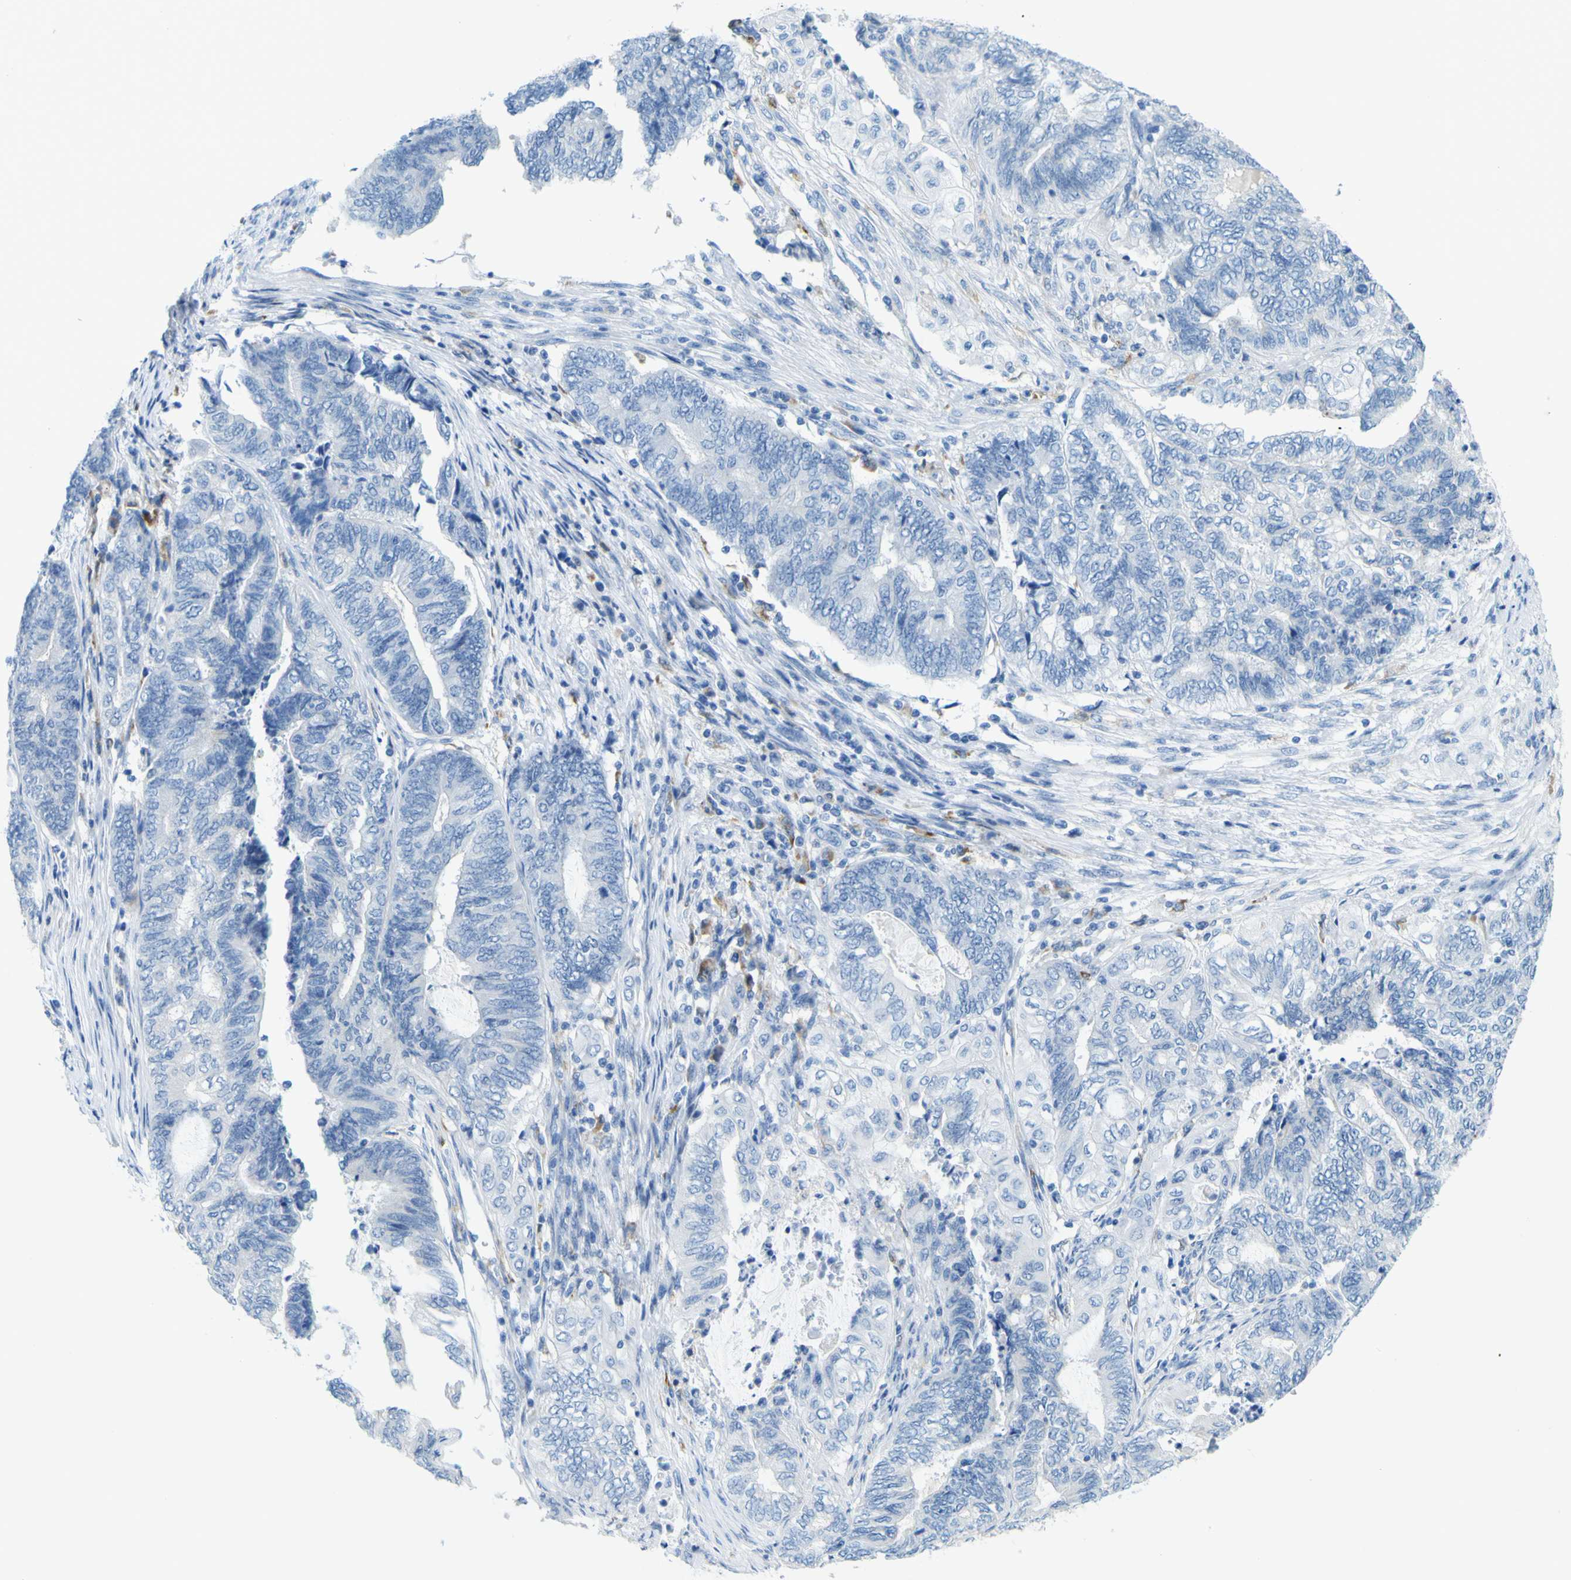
{"staining": {"intensity": "negative", "quantity": "none", "location": "none"}, "tissue": "endometrial cancer", "cell_type": "Tumor cells", "image_type": "cancer", "snomed": [{"axis": "morphology", "description": "Adenocarcinoma, NOS"}, {"axis": "topography", "description": "Uterus"}, {"axis": "topography", "description": "Endometrium"}], "caption": "The immunohistochemistry micrograph has no significant positivity in tumor cells of adenocarcinoma (endometrial) tissue. (Stains: DAB IHC with hematoxylin counter stain, Microscopy: brightfield microscopy at high magnification).", "gene": "ACSL1", "patient": {"sex": "female", "age": 70}}